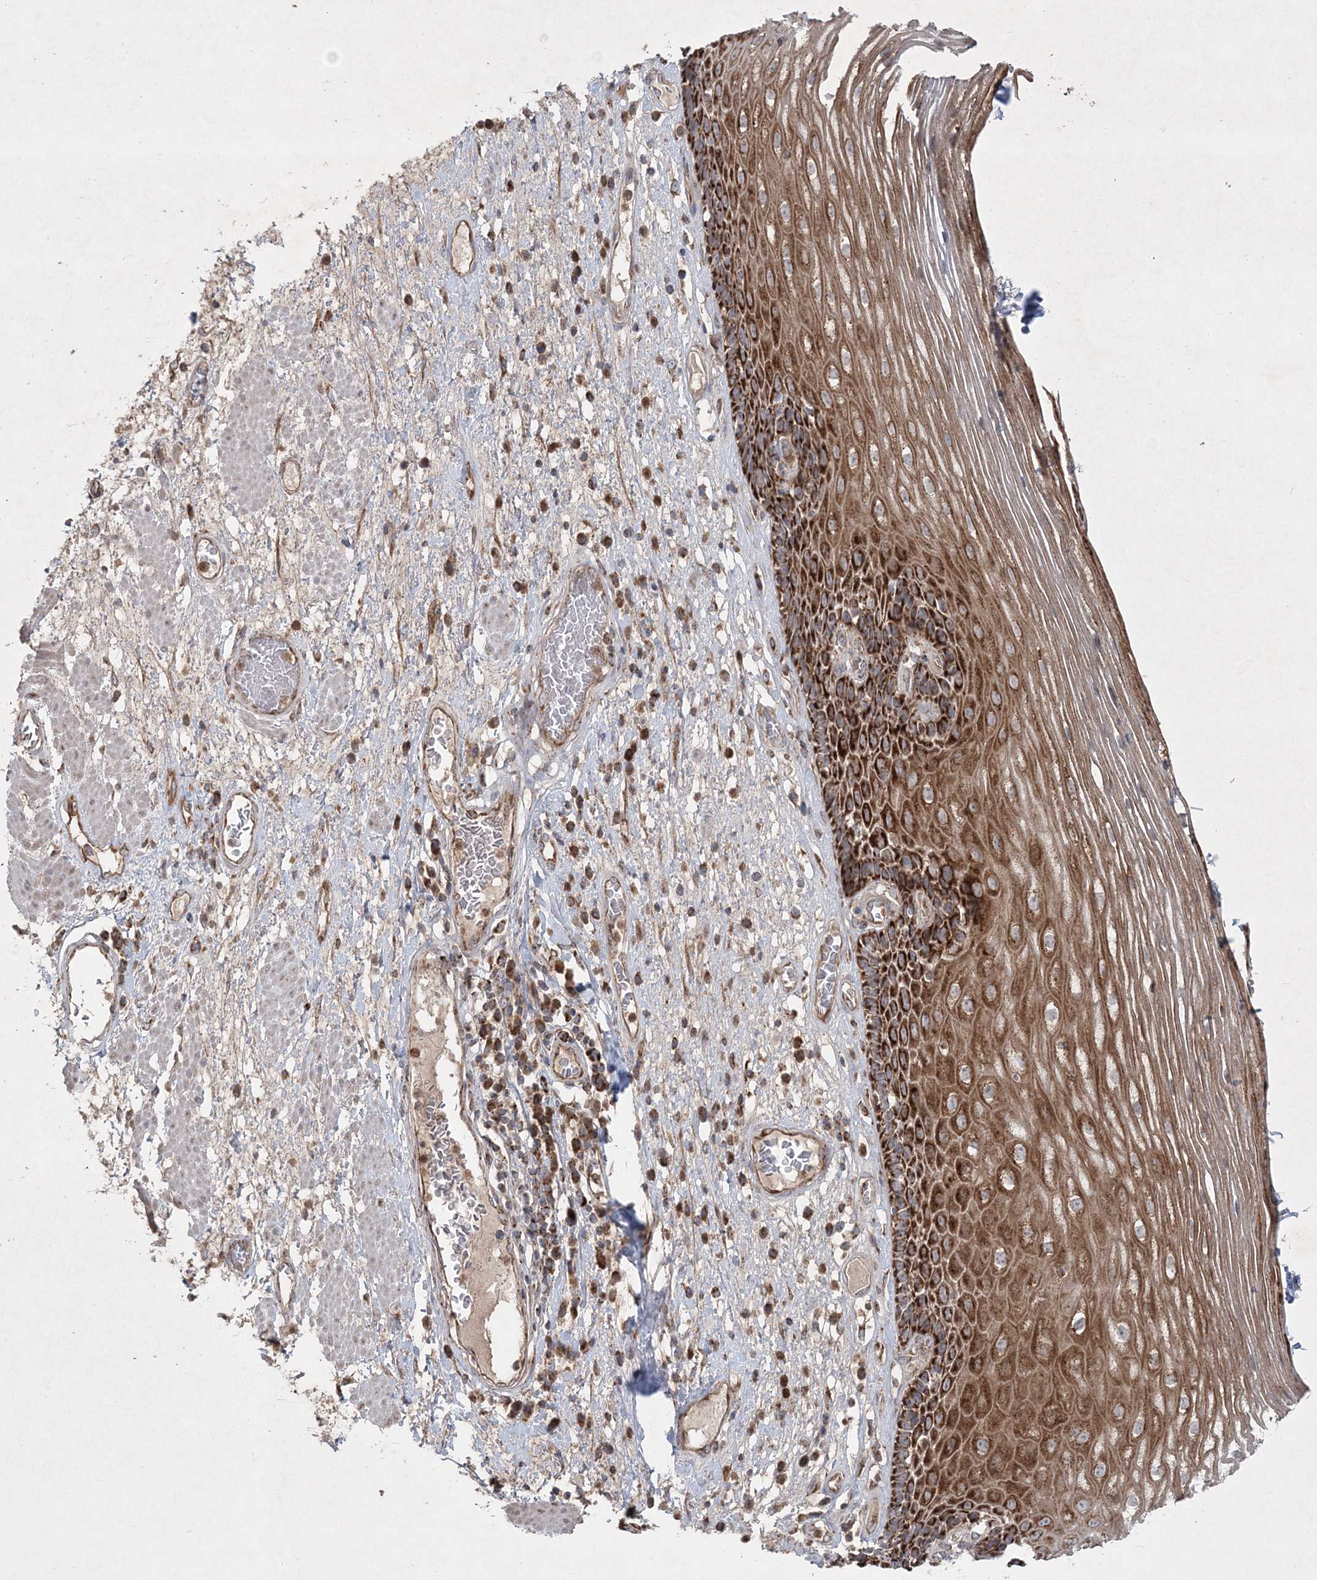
{"staining": {"intensity": "strong", "quantity": ">75%", "location": "cytoplasmic/membranous"}, "tissue": "esophagus", "cell_type": "Squamous epithelial cells", "image_type": "normal", "snomed": [{"axis": "morphology", "description": "Normal tissue, NOS"}, {"axis": "morphology", "description": "Adenocarcinoma, NOS"}, {"axis": "topography", "description": "Esophagus"}], "caption": "This is an image of IHC staining of normal esophagus, which shows strong staining in the cytoplasmic/membranous of squamous epithelial cells.", "gene": "LRPPRC", "patient": {"sex": "male", "age": 62}}